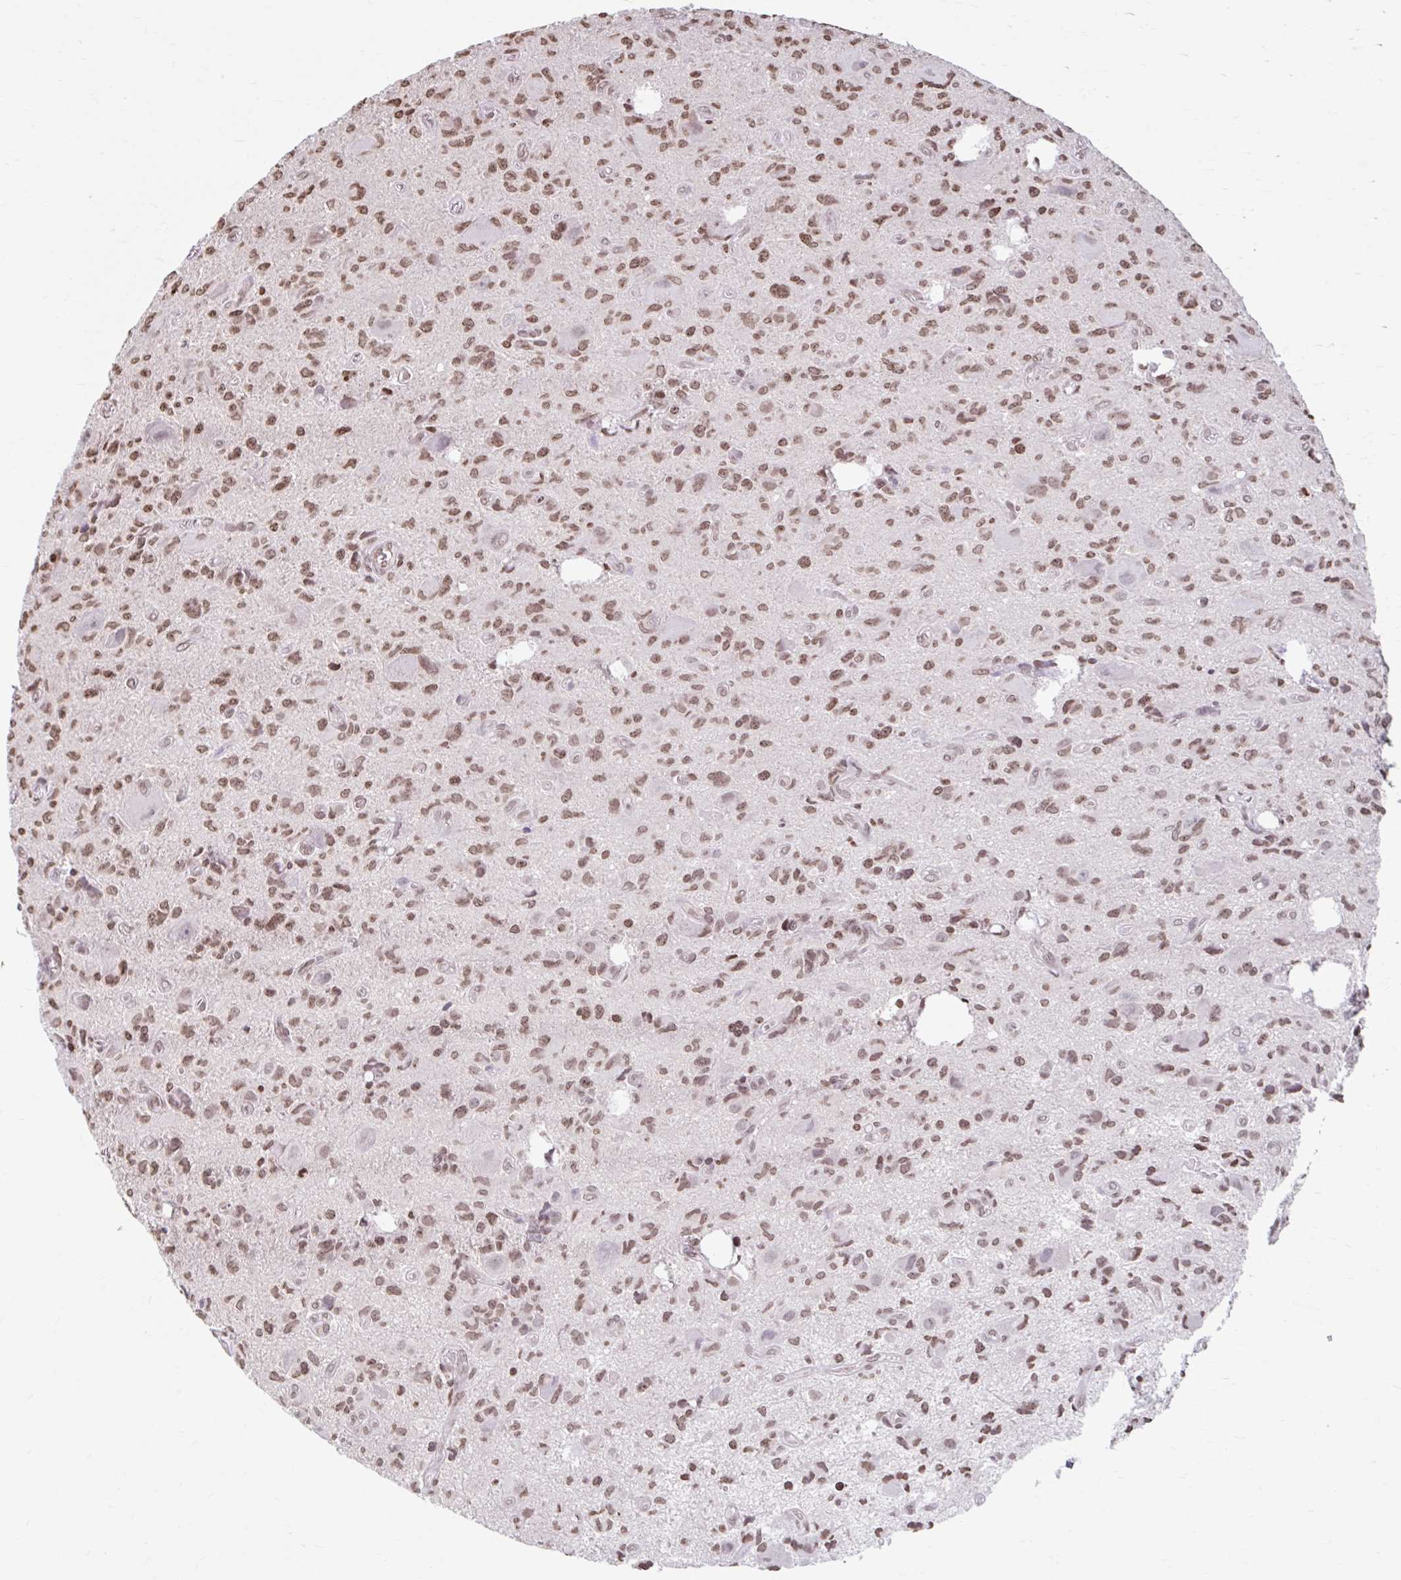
{"staining": {"intensity": "moderate", "quantity": ">75%", "location": "nuclear"}, "tissue": "glioma", "cell_type": "Tumor cells", "image_type": "cancer", "snomed": [{"axis": "morphology", "description": "Glioma, malignant, High grade"}, {"axis": "topography", "description": "Brain"}], "caption": "A photomicrograph of glioma stained for a protein exhibits moderate nuclear brown staining in tumor cells. (DAB = brown stain, brightfield microscopy at high magnification).", "gene": "ORC3", "patient": {"sex": "male", "age": 76}}